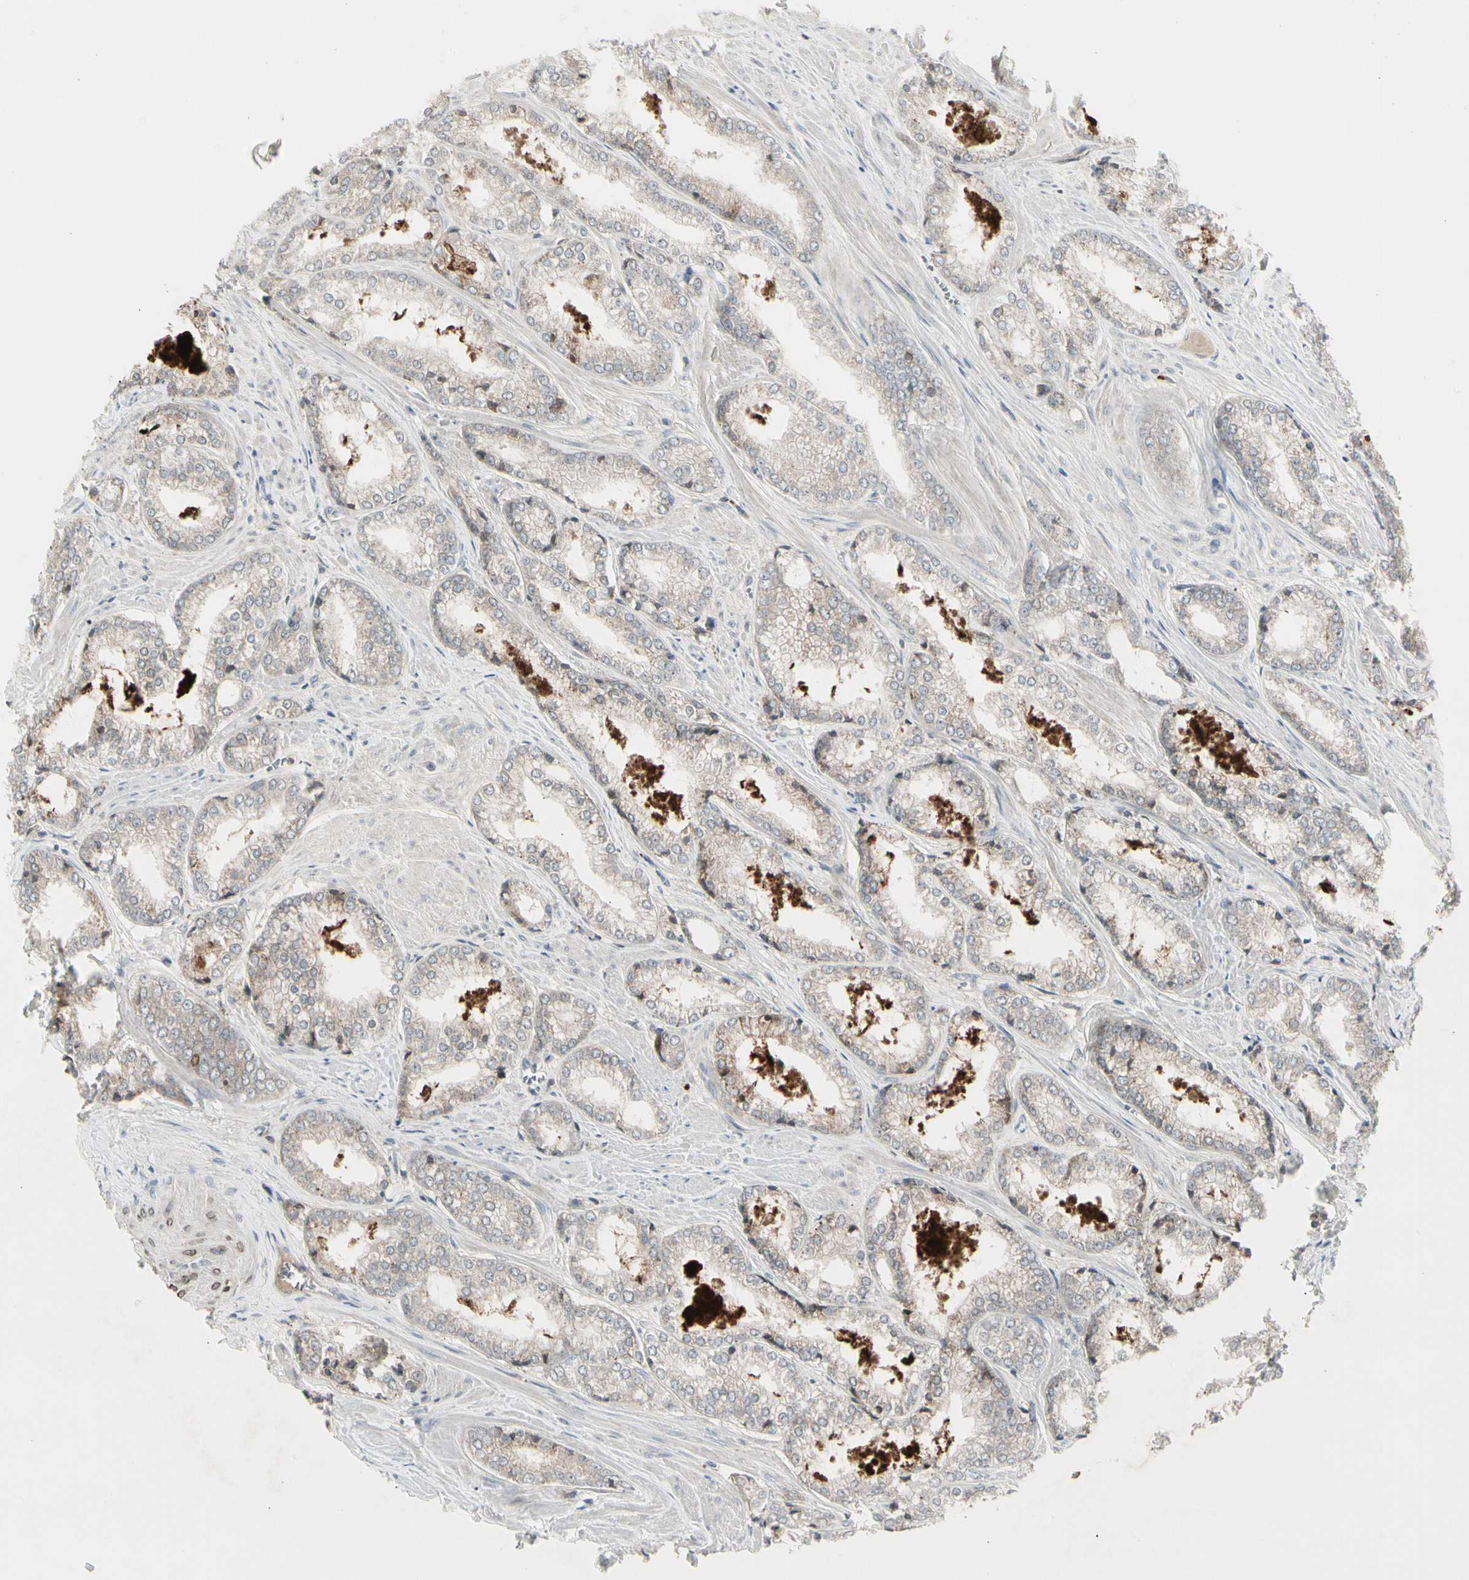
{"staining": {"intensity": "weak", "quantity": "<25%", "location": "cytoplasmic/membranous"}, "tissue": "prostate cancer", "cell_type": "Tumor cells", "image_type": "cancer", "snomed": [{"axis": "morphology", "description": "Adenocarcinoma, Low grade"}, {"axis": "topography", "description": "Prostate"}], "caption": "Adenocarcinoma (low-grade) (prostate) was stained to show a protein in brown. There is no significant positivity in tumor cells.", "gene": "GRN", "patient": {"sex": "male", "age": 64}}